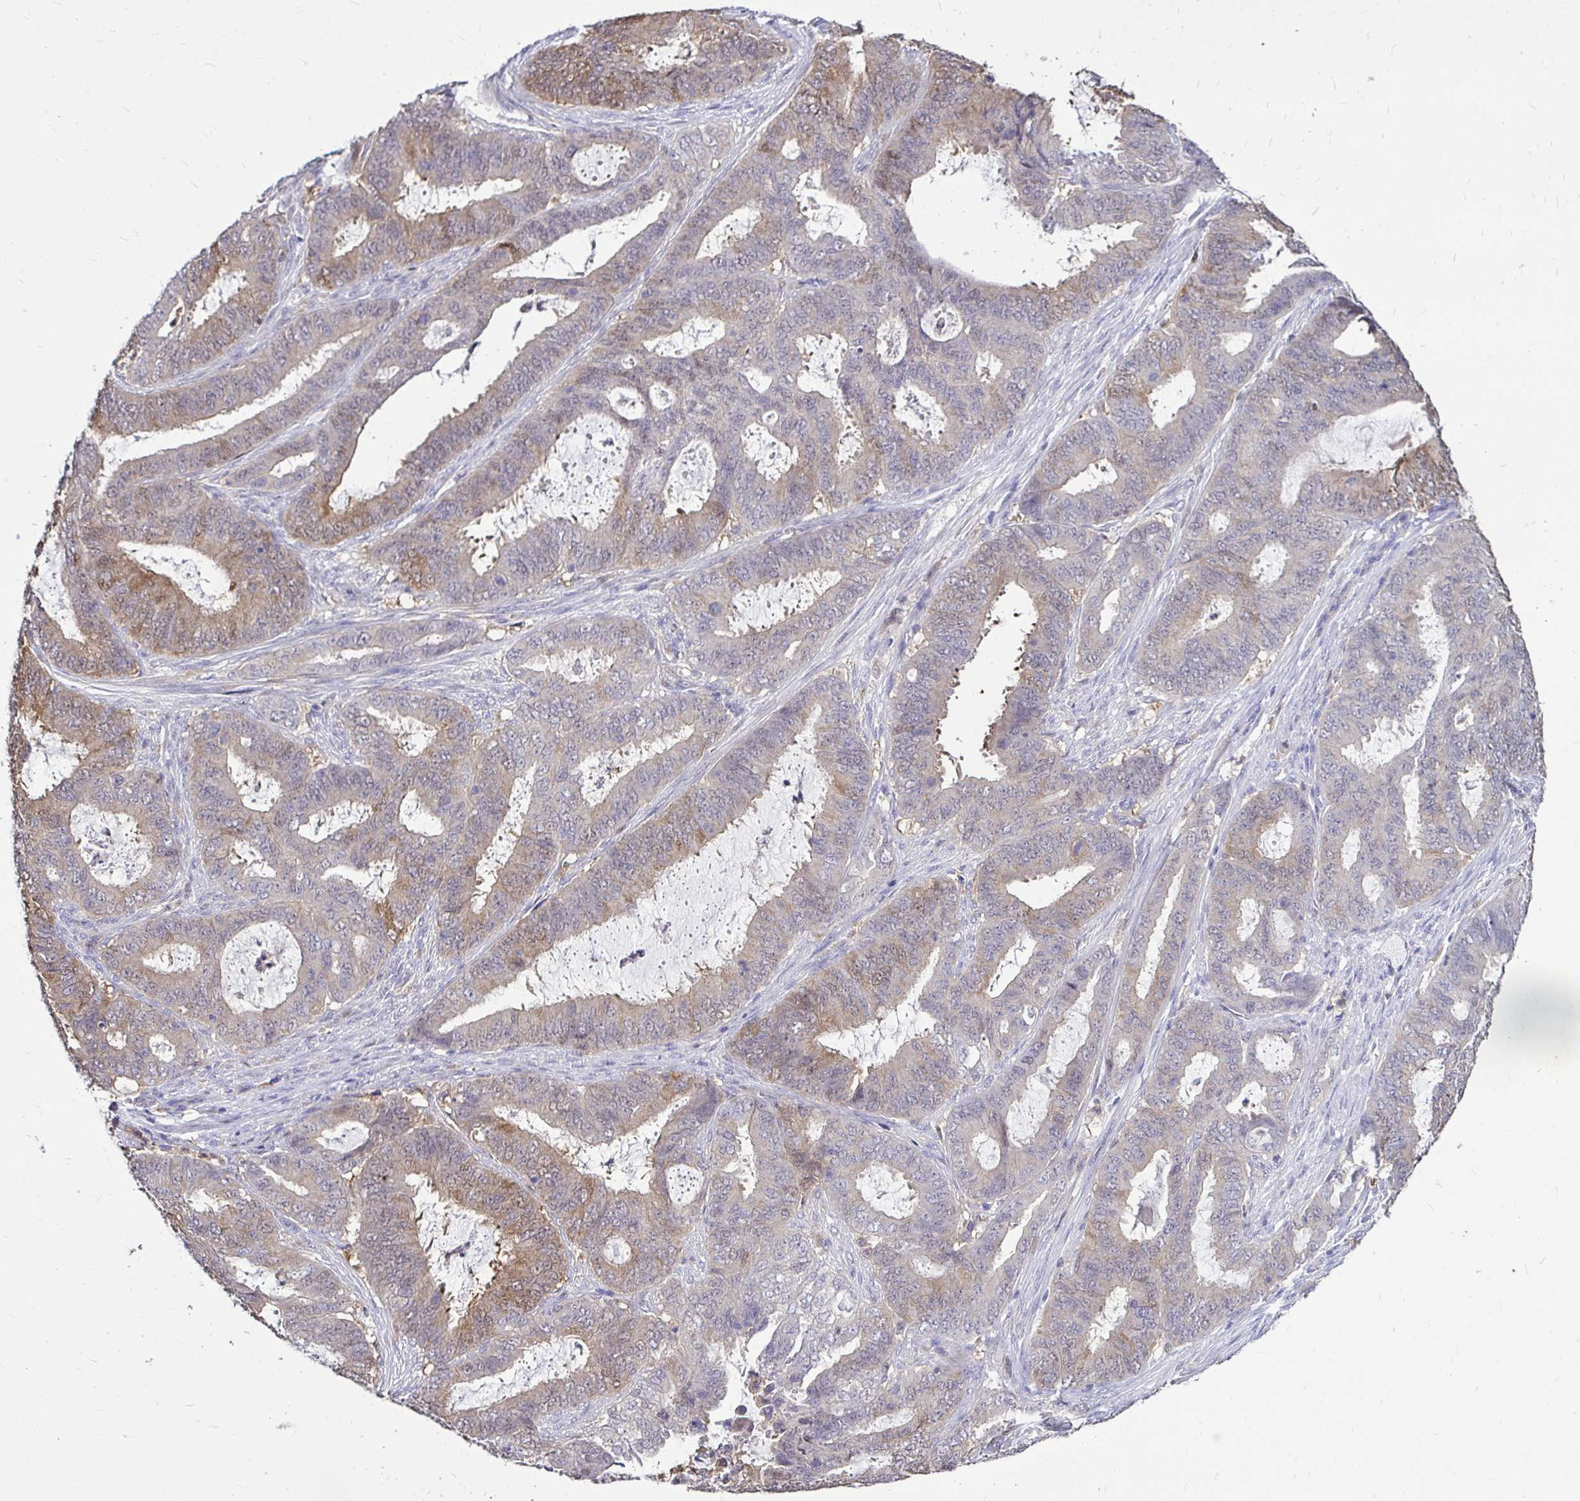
{"staining": {"intensity": "weak", "quantity": "25%-75%", "location": "cytoplasmic/membranous"}, "tissue": "endometrial cancer", "cell_type": "Tumor cells", "image_type": "cancer", "snomed": [{"axis": "morphology", "description": "Adenocarcinoma, NOS"}, {"axis": "topography", "description": "Endometrium"}], "caption": "Tumor cells show weak cytoplasmic/membranous positivity in about 25%-75% of cells in endometrial cancer (adenocarcinoma).", "gene": "IDH1", "patient": {"sex": "female", "age": 51}}